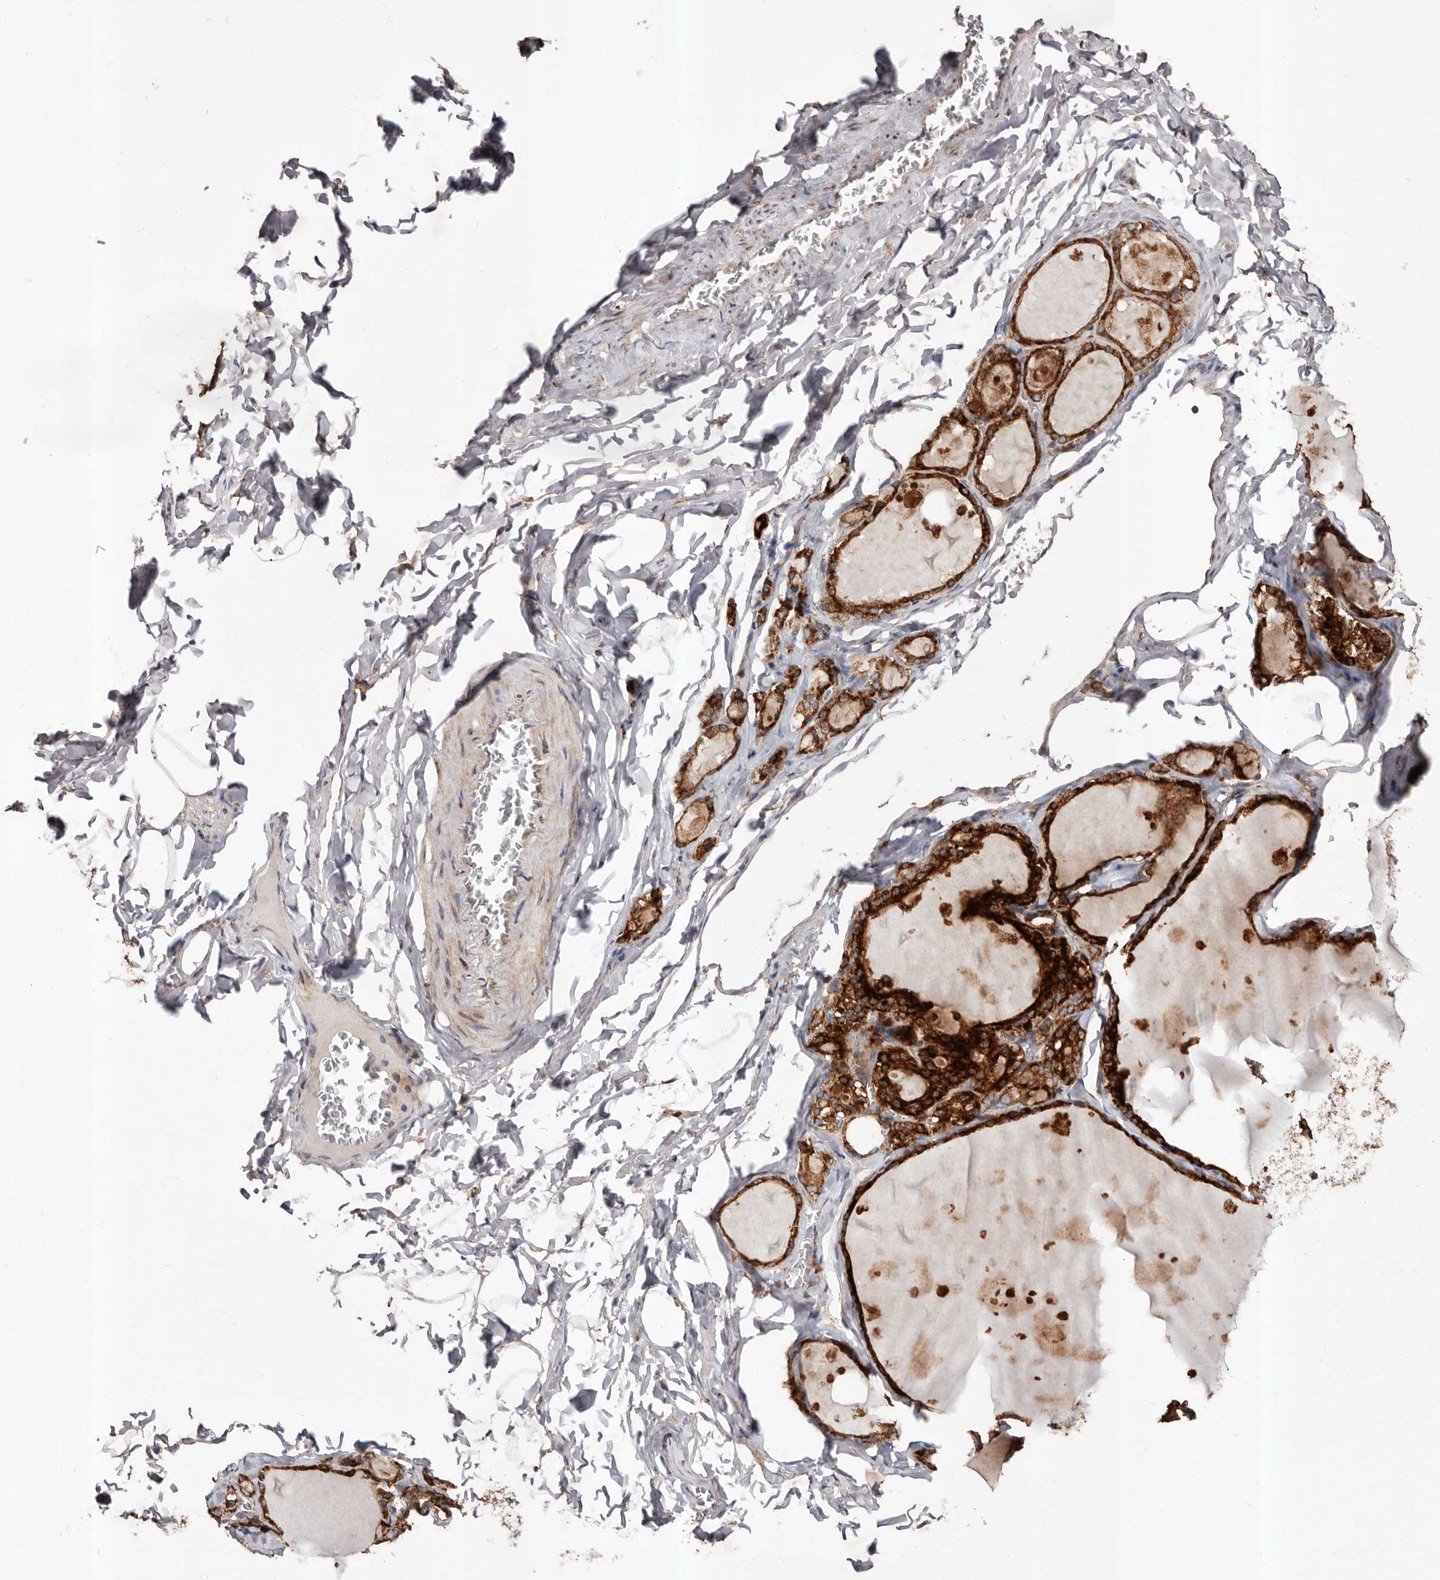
{"staining": {"intensity": "strong", "quantity": ">75%", "location": "cytoplasmic/membranous"}, "tissue": "thyroid gland", "cell_type": "Glandular cells", "image_type": "normal", "snomed": [{"axis": "morphology", "description": "Normal tissue, NOS"}, {"axis": "topography", "description": "Thyroid gland"}], "caption": "DAB (3,3'-diaminobenzidine) immunohistochemical staining of unremarkable human thyroid gland shows strong cytoplasmic/membranous protein staining in approximately >75% of glandular cells.", "gene": "STEAP2", "patient": {"sex": "male", "age": 56}}